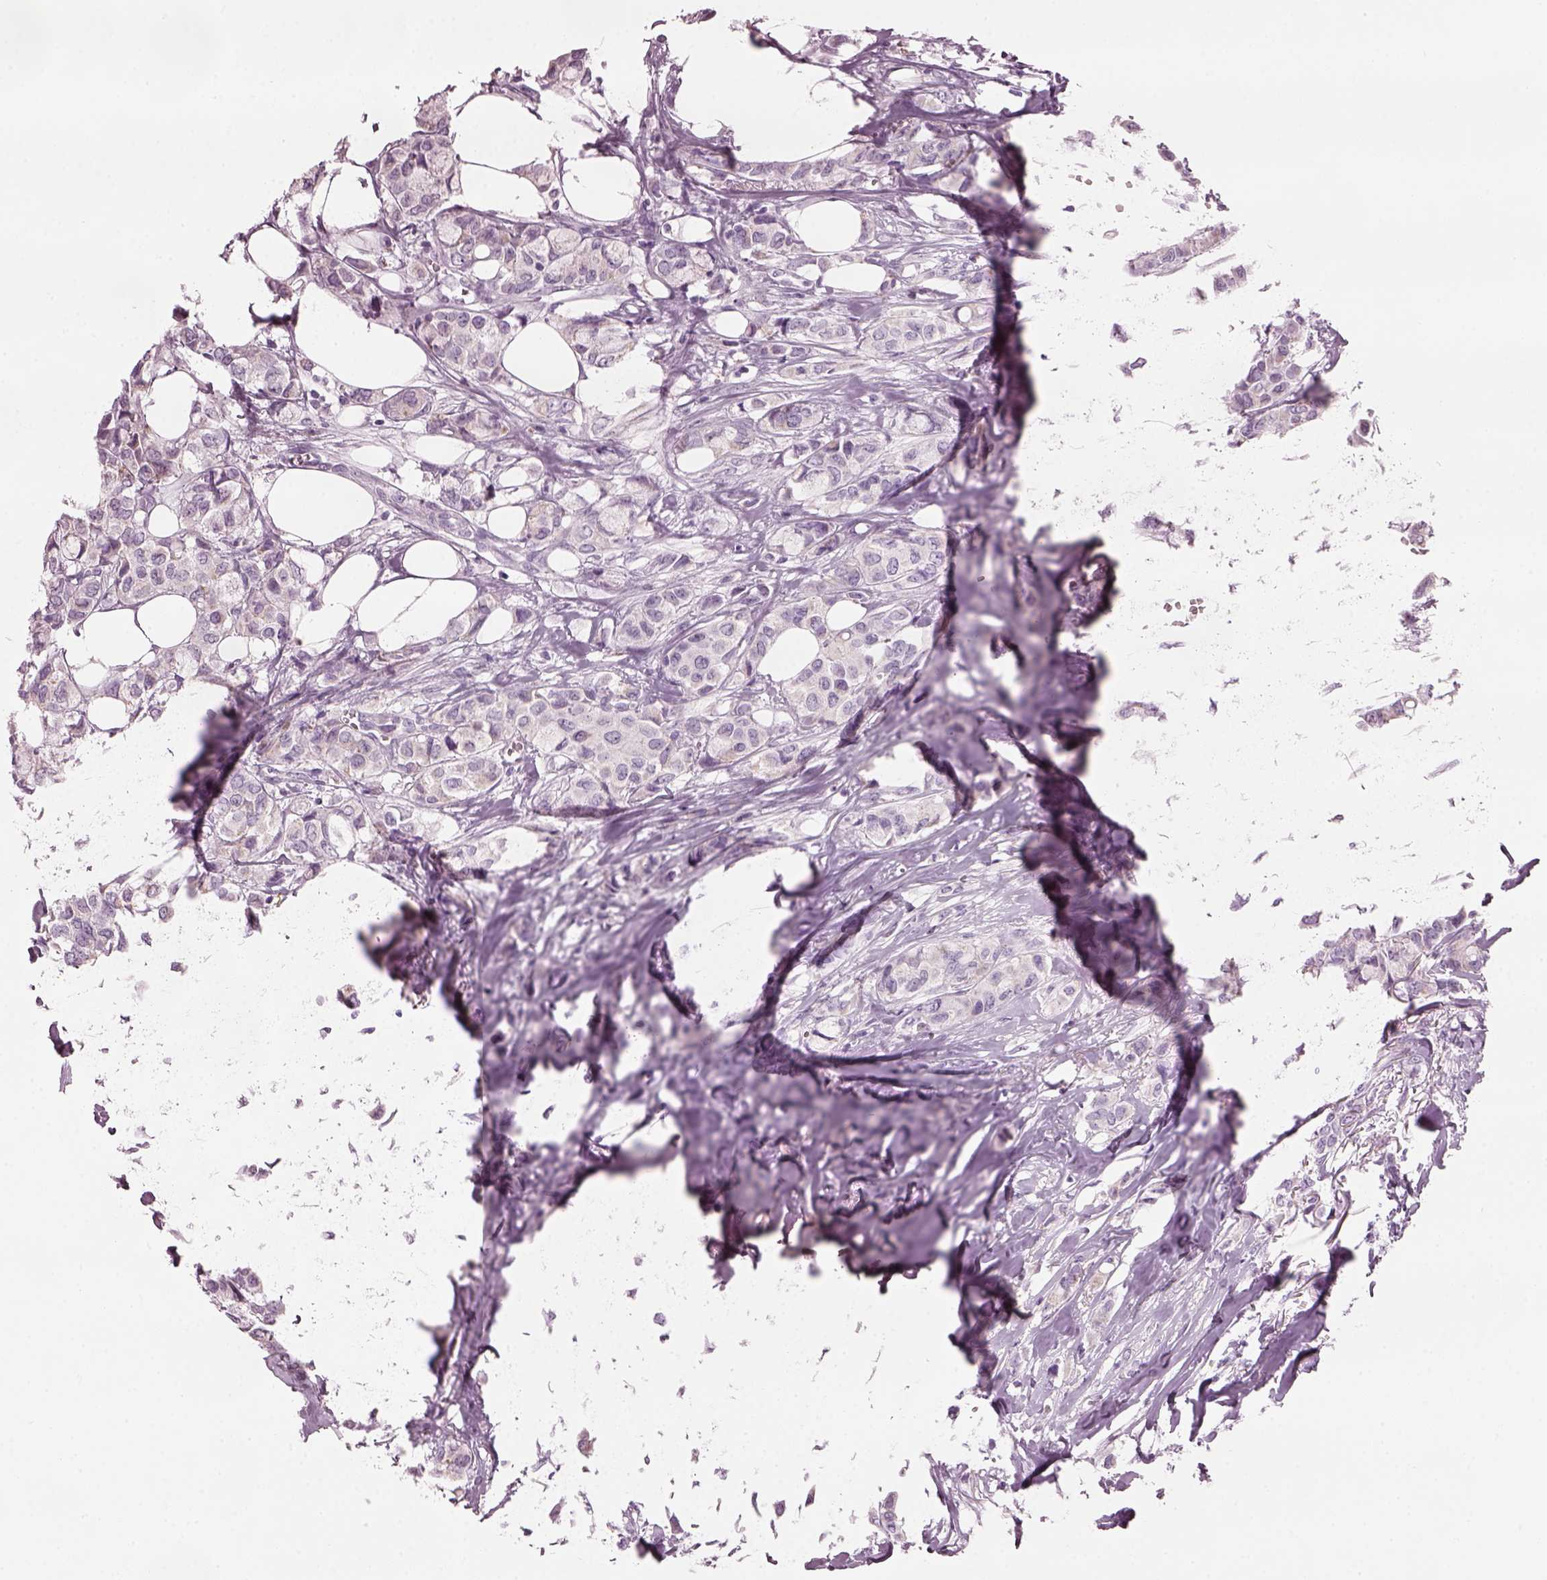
{"staining": {"intensity": "negative", "quantity": "none", "location": "none"}, "tissue": "breast cancer", "cell_type": "Tumor cells", "image_type": "cancer", "snomed": [{"axis": "morphology", "description": "Duct carcinoma"}, {"axis": "topography", "description": "Breast"}], "caption": "Breast invasive ductal carcinoma stained for a protein using immunohistochemistry (IHC) demonstrates no staining tumor cells.", "gene": "PRR9", "patient": {"sex": "female", "age": 85}}